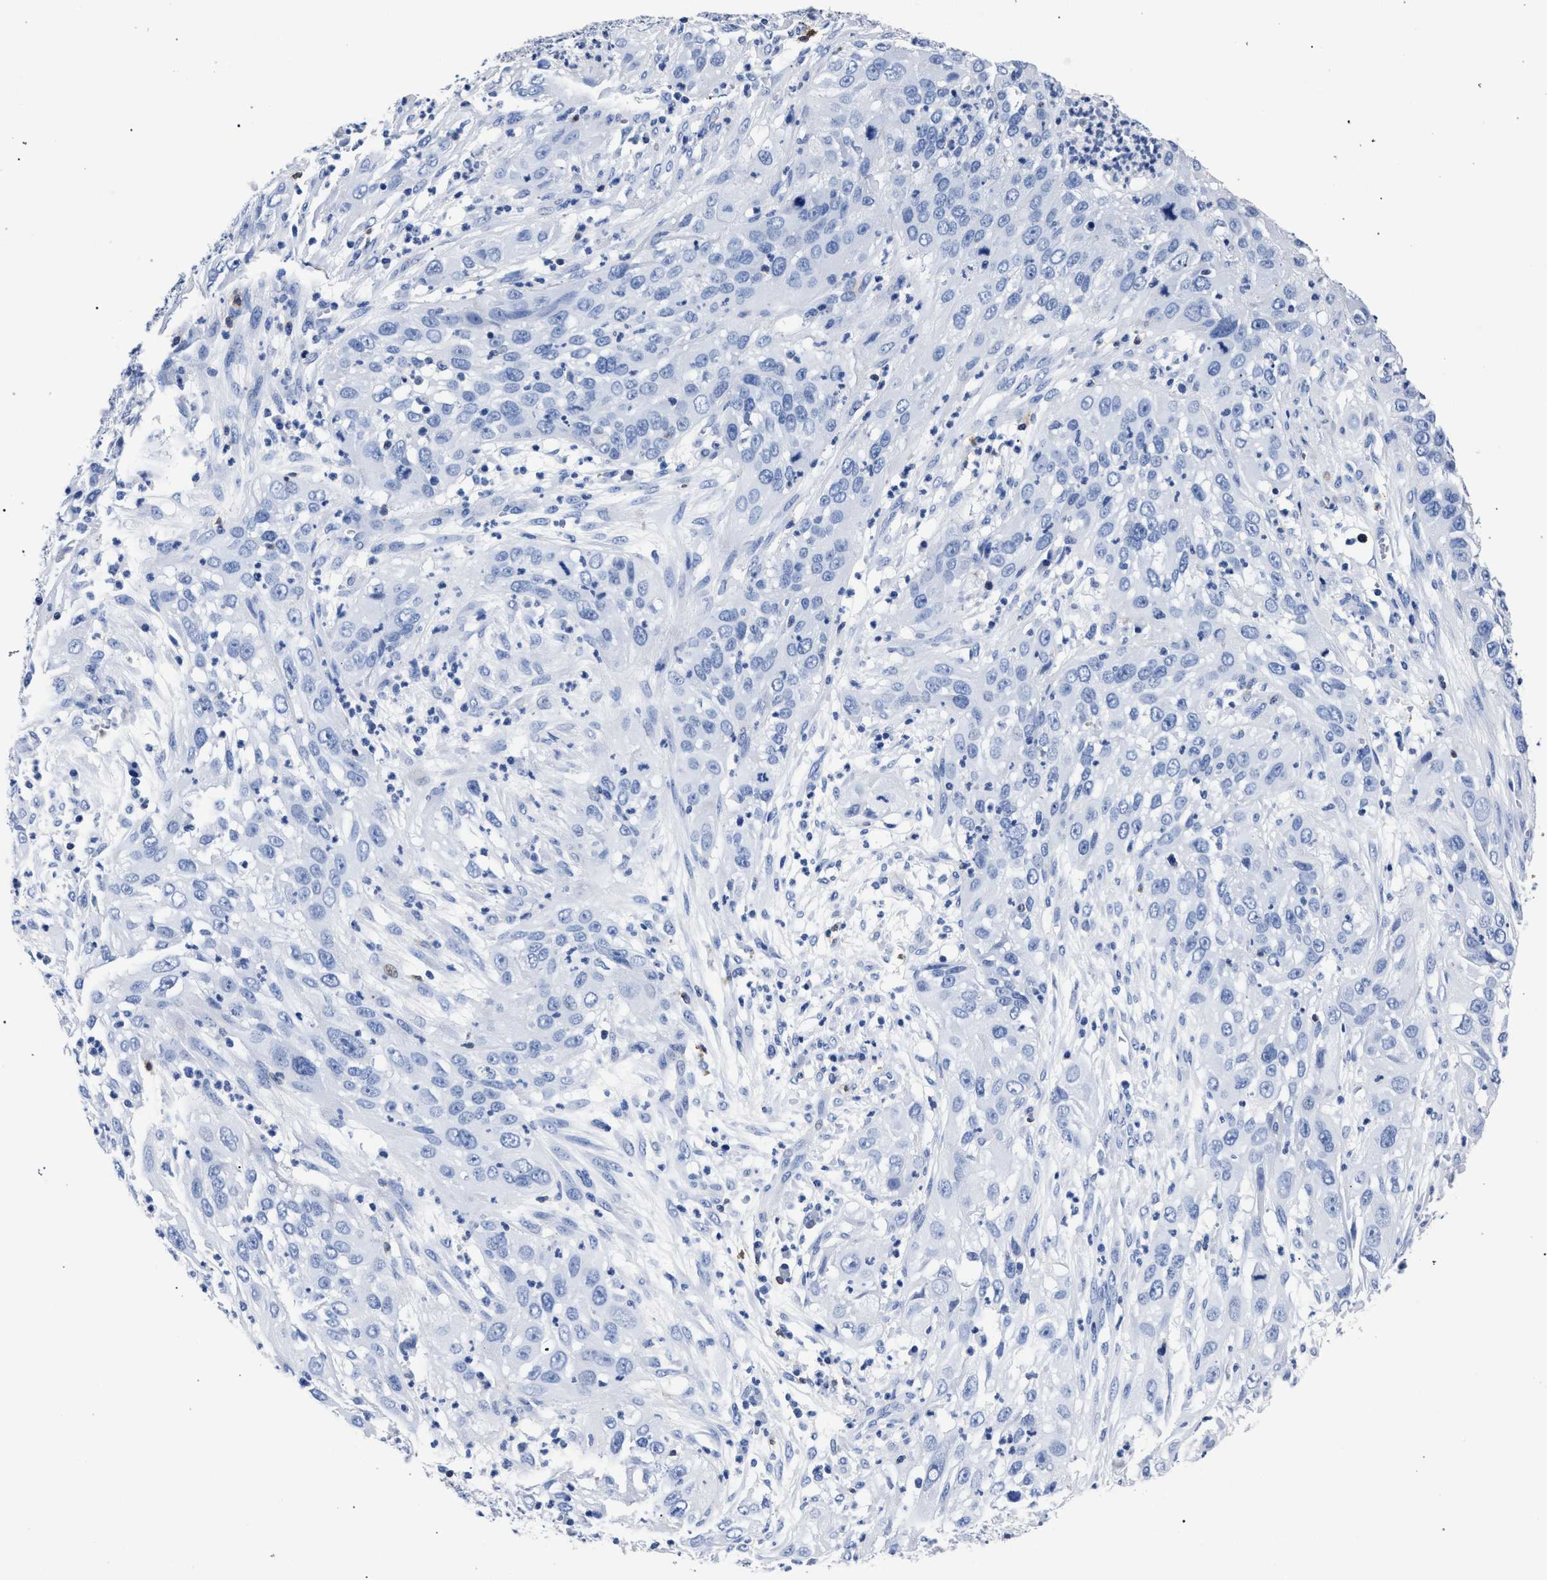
{"staining": {"intensity": "negative", "quantity": "none", "location": "none"}, "tissue": "cervical cancer", "cell_type": "Tumor cells", "image_type": "cancer", "snomed": [{"axis": "morphology", "description": "Squamous cell carcinoma, NOS"}, {"axis": "topography", "description": "Cervix"}], "caption": "This is an immunohistochemistry histopathology image of human cervical squamous cell carcinoma. There is no expression in tumor cells.", "gene": "KLRK1", "patient": {"sex": "female", "age": 32}}